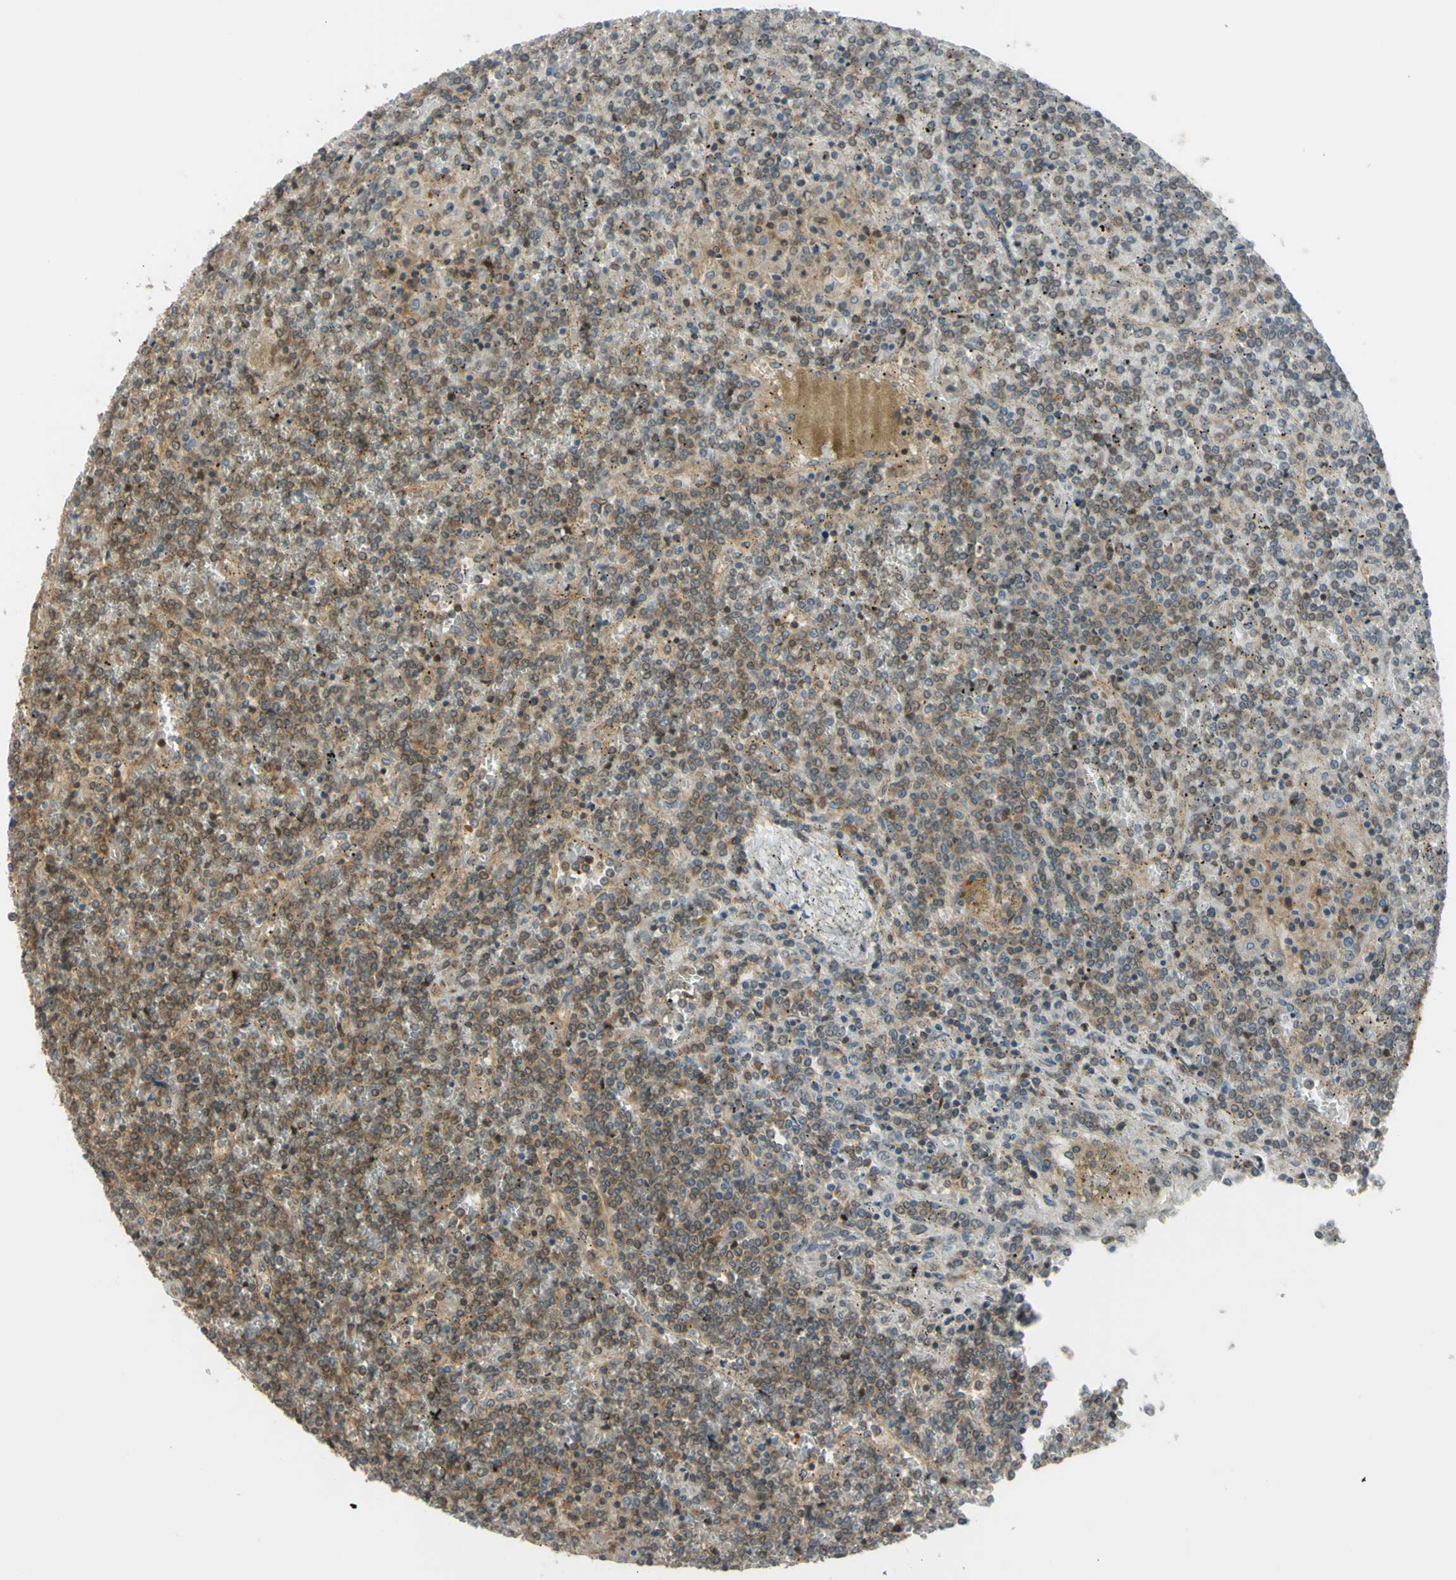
{"staining": {"intensity": "weak", "quantity": "25%-75%", "location": "cytoplasmic/membranous,nuclear"}, "tissue": "lymphoma", "cell_type": "Tumor cells", "image_type": "cancer", "snomed": [{"axis": "morphology", "description": "Malignant lymphoma, non-Hodgkin's type, Low grade"}, {"axis": "topography", "description": "Spleen"}], "caption": "A histopathology image of human low-grade malignant lymphoma, non-Hodgkin's type stained for a protein shows weak cytoplasmic/membranous and nuclear brown staining in tumor cells. (IHC, brightfield microscopy, high magnification).", "gene": "FLII", "patient": {"sex": "female", "age": 19}}